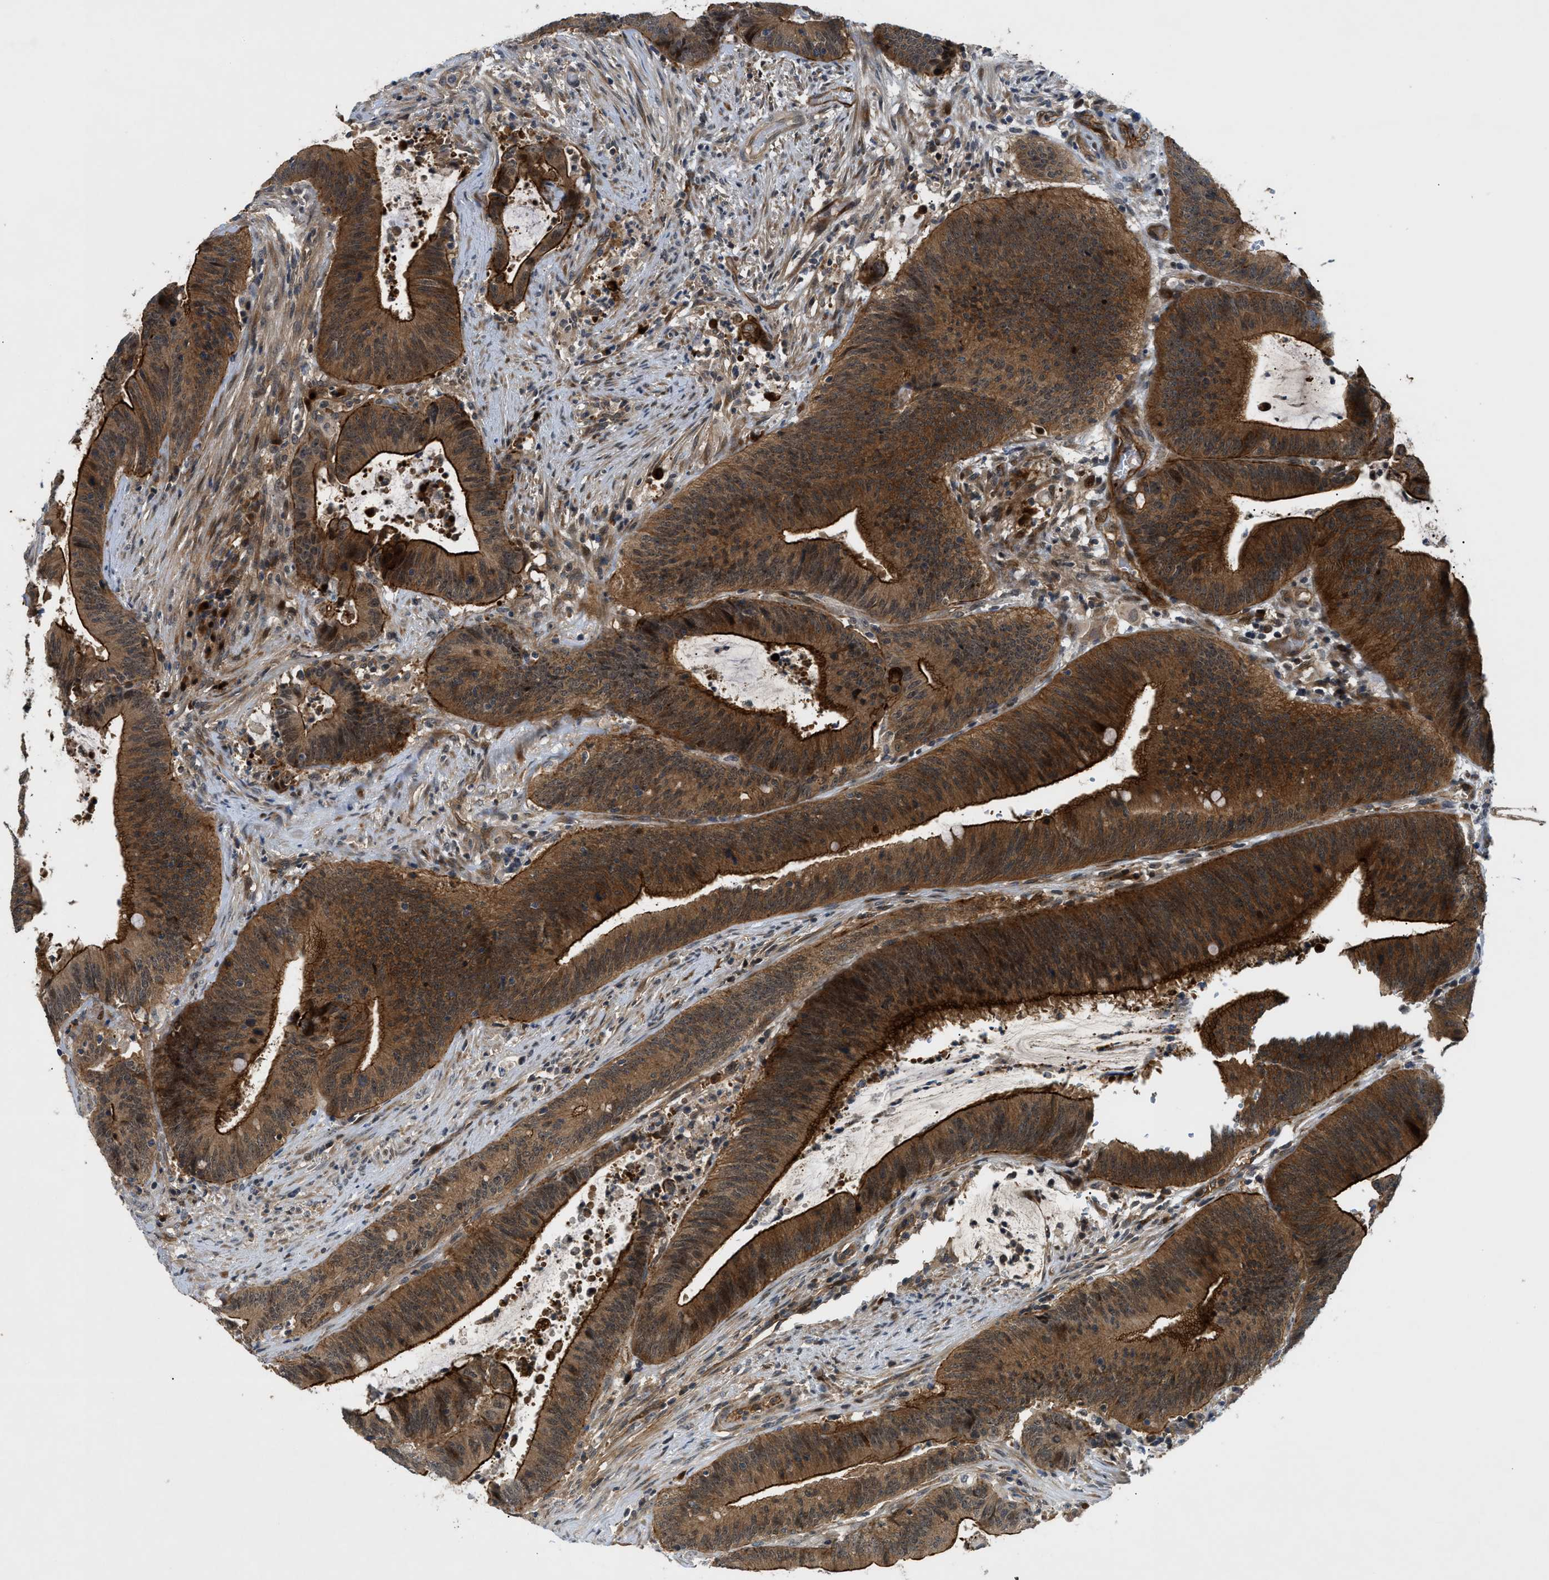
{"staining": {"intensity": "strong", "quantity": ">75%", "location": "cytoplasmic/membranous,nuclear"}, "tissue": "colorectal cancer", "cell_type": "Tumor cells", "image_type": "cancer", "snomed": [{"axis": "morphology", "description": "Normal tissue, NOS"}, {"axis": "morphology", "description": "Adenocarcinoma, NOS"}, {"axis": "topography", "description": "Rectum"}], "caption": "Immunohistochemistry (IHC) histopathology image of neoplastic tissue: human adenocarcinoma (colorectal) stained using immunohistochemistry (IHC) displays high levels of strong protein expression localized specifically in the cytoplasmic/membranous and nuclear of tumor cells, appearing as a cytoplasmic/membranous and nuclear brown color.", "gene": "TRAK2", "patient": {"sex": "female", "age": 66}}